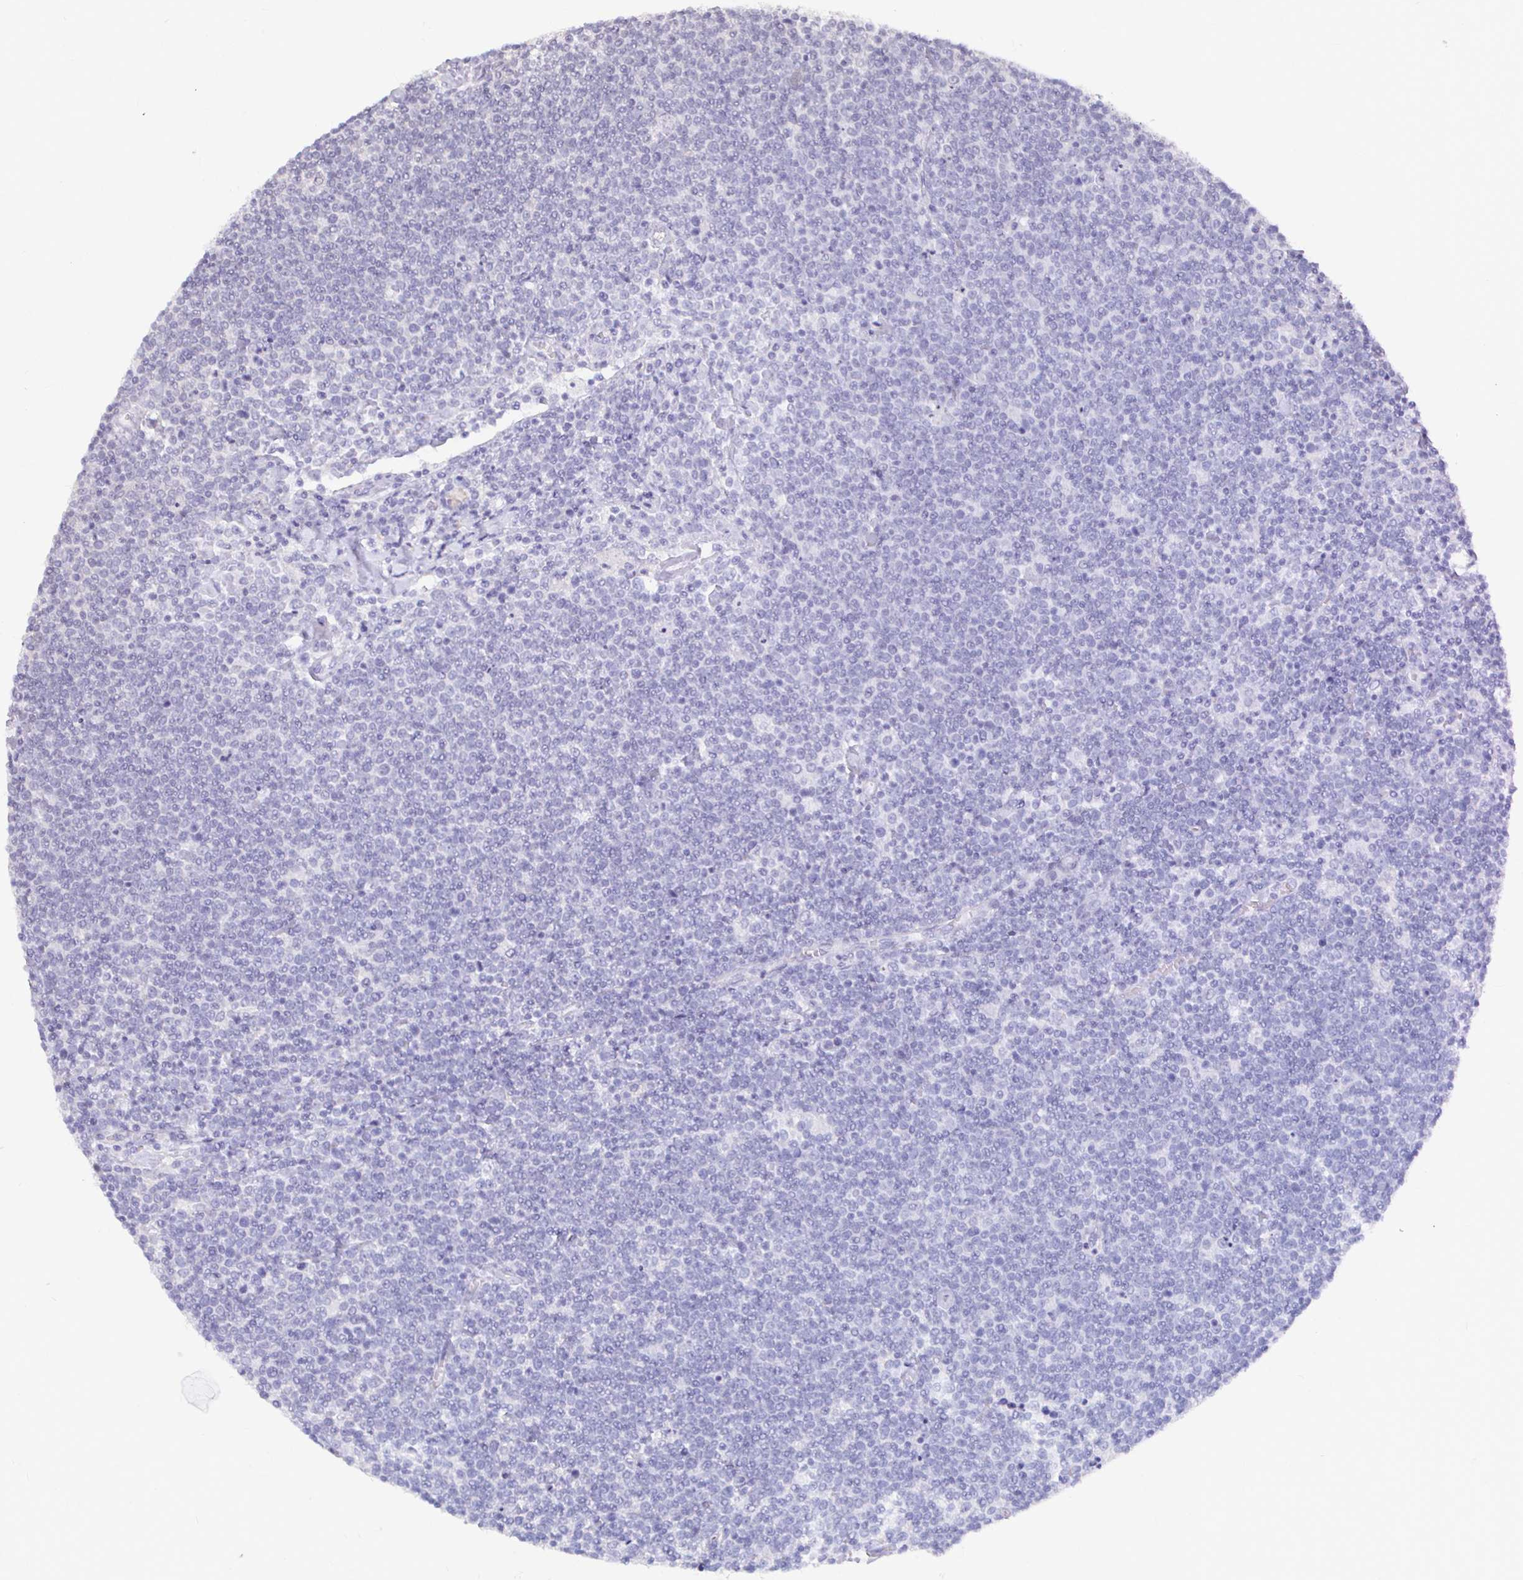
{"staining": {"intensity": "negative", "quantity": "none", "location": "none"}, "tissue": "lymphoma", "cell_type": "Tumor cells", "image_type": "cancer", "snomed": [{"axis": "morphology", "description": "Malignant lymphoma, non-Hodgkin's type, High grade"}, {"axis": "topography", "description": "Lymph node"}], "caption": "This is a micrograph of IHC staining of malignant lymphoma, non-Hodgkin's type (high-grade), which shows no positivity in tumor cells.", "gene": "CAPN11", "patient": {"sex": "male", "age": 61}}